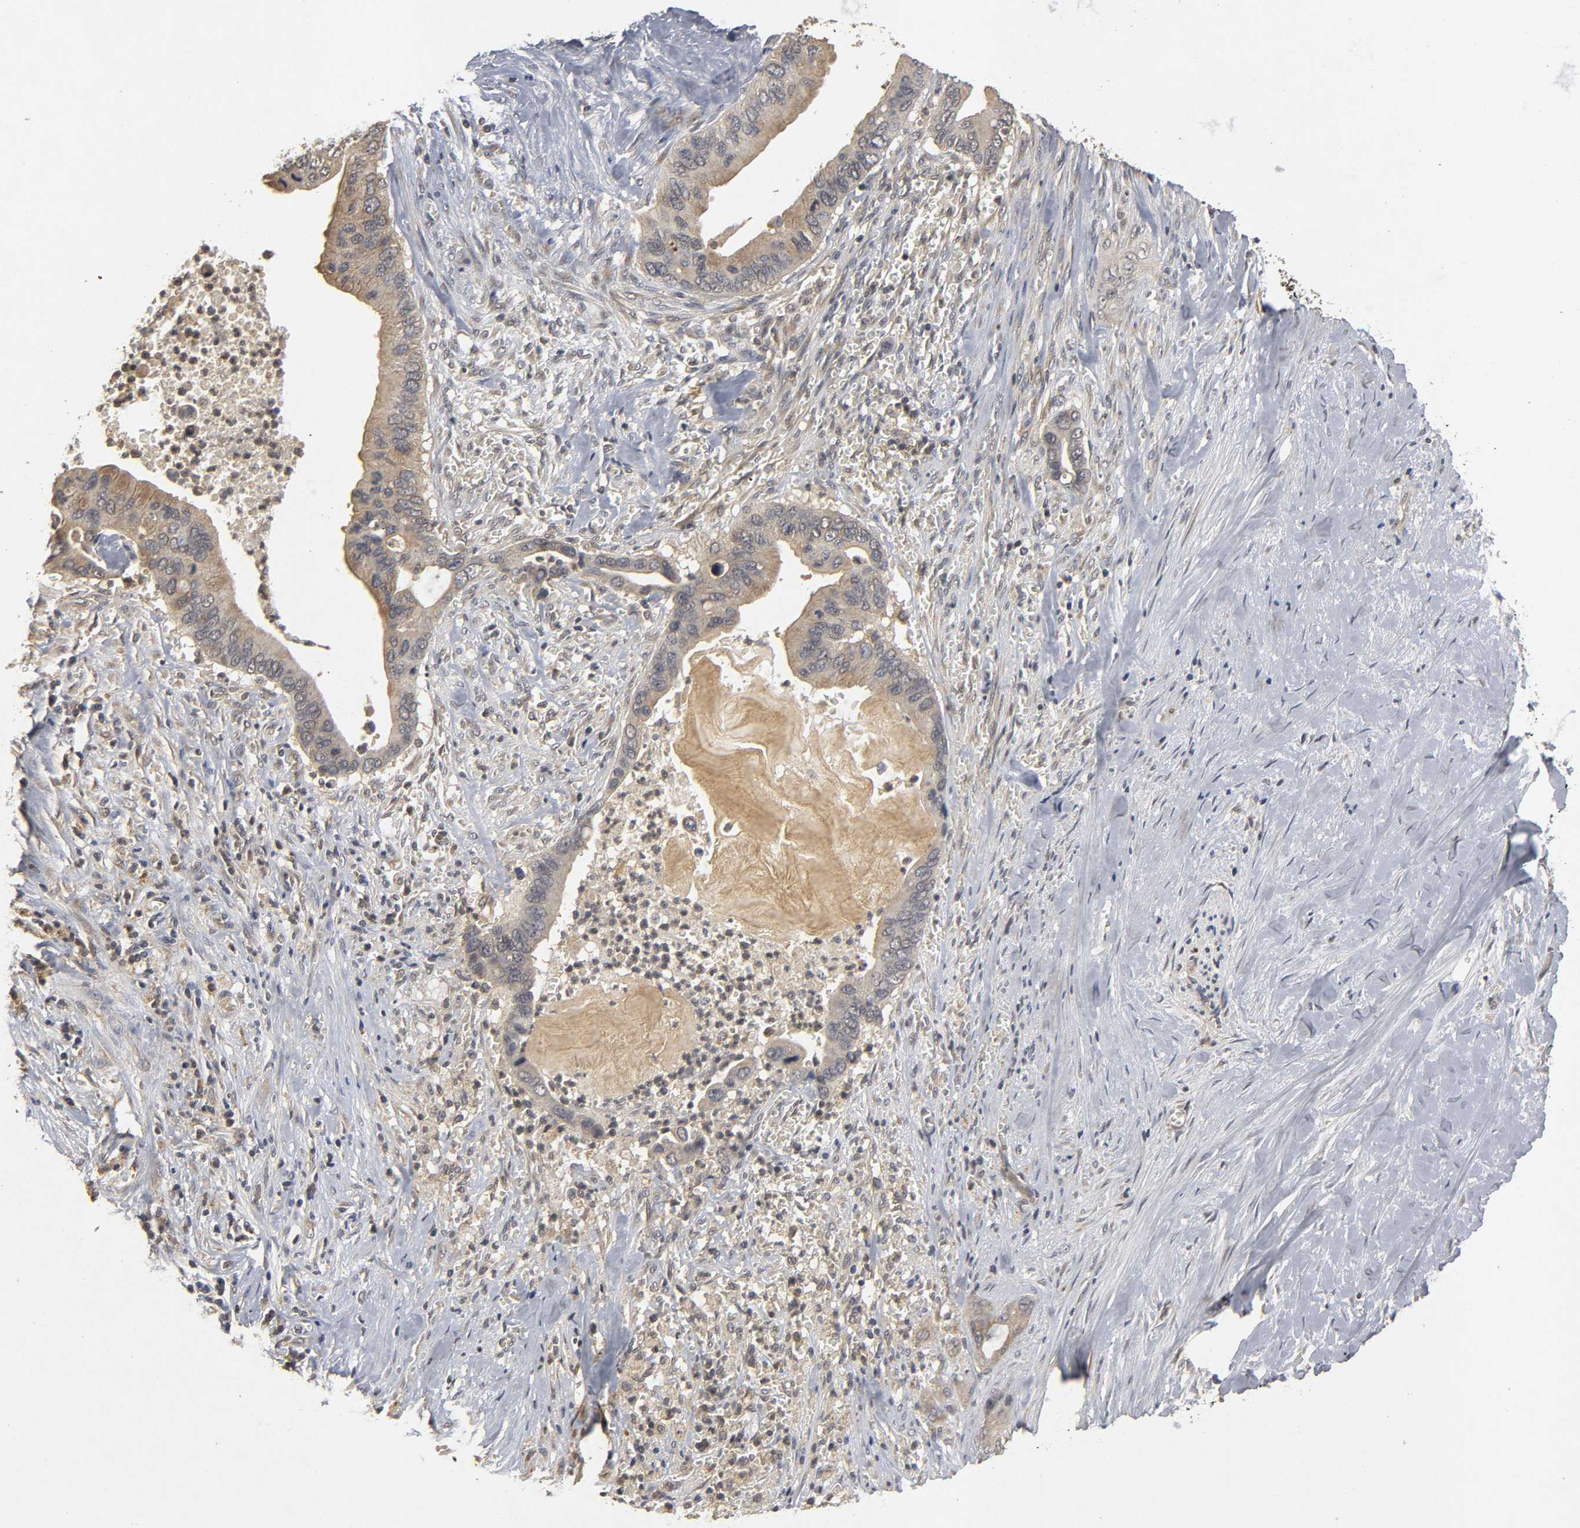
{"staining": {"intensity": "weak", "quantity": "25%-75%", "location": "cytoplasmic/membranous"}, "tissue": "pancreatic cancer", "cell_type": "Tumor cells", "image_type": "cancer", "snomed": [{"axis": "morphology", "description": "Adenocarcinoma, NOS"}, {"axis": "topography", "description": "Pancreas"}], "caption": "Pancreatic cancer (adenocarcinoma) stained for a protein (brown) demonstrates weak cytoplasmic/membranous positive expression in approximately 25%-75% of tumor cells.", "gene": "TRAF6", "patient": {"sex": "male", "age": 59}}